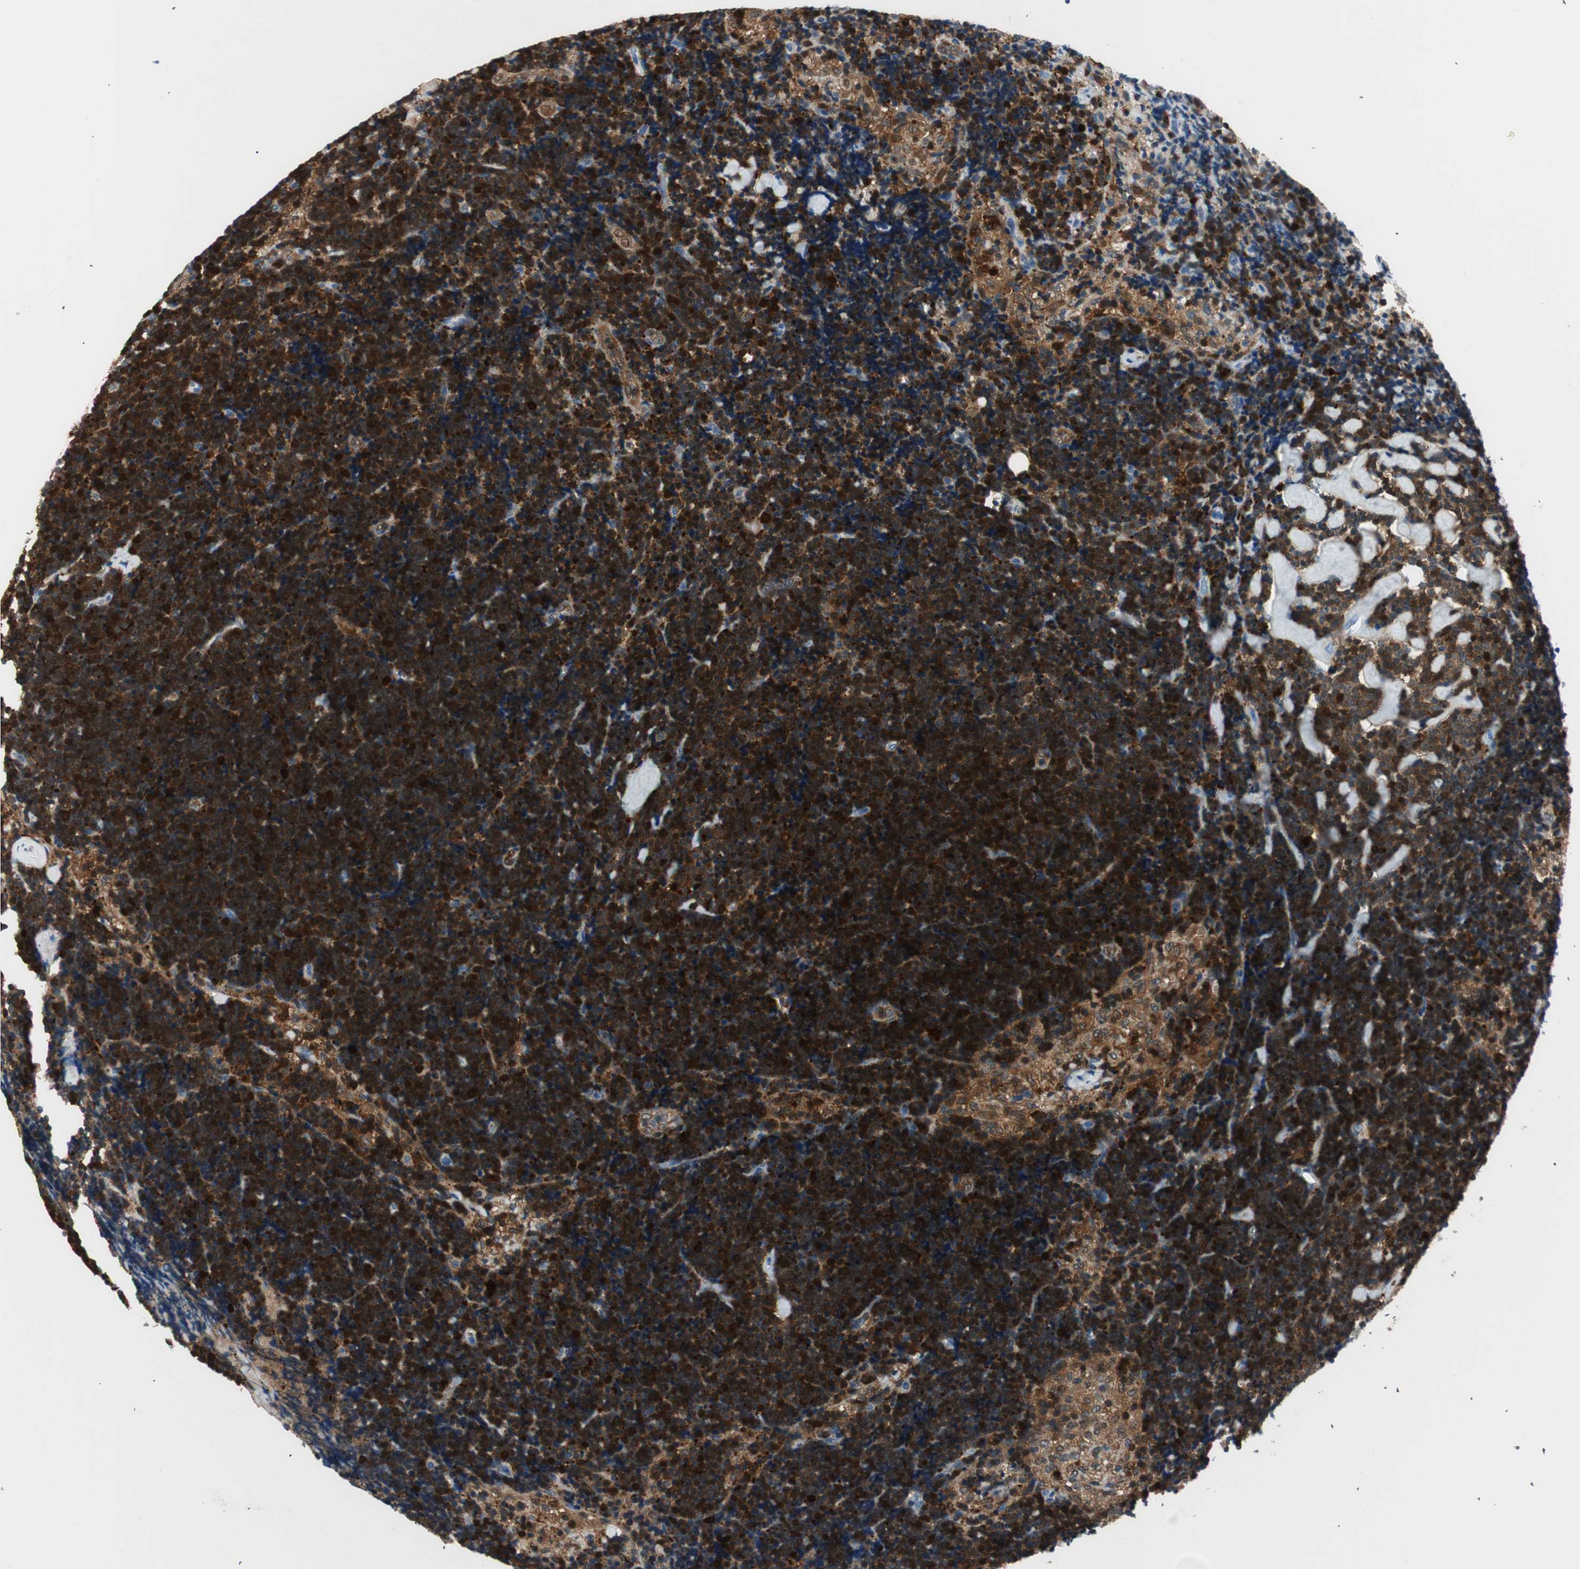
{"staining": {"intensity": "strong", "quantity": ">75%", "location": "cytoplasmic/membranous"}, "tissue": "lymph node", "cell_type": "Germinal center cells", "image_type": "normal", "snomed": [{"axis": "morphology", "description": "Normal tissue, NOS"}, {"axis": "topography", "description": "Lymph node"}], "caption": "The immunohistochemical stain shows strong cytoplasmic/membranous staining in germinal center cells of normal lymph node. (DAB = brown stain, brightfield microscopy at high magnification).", "gene": "COTL1", "patient": {"sex": "male", "age": 63}}